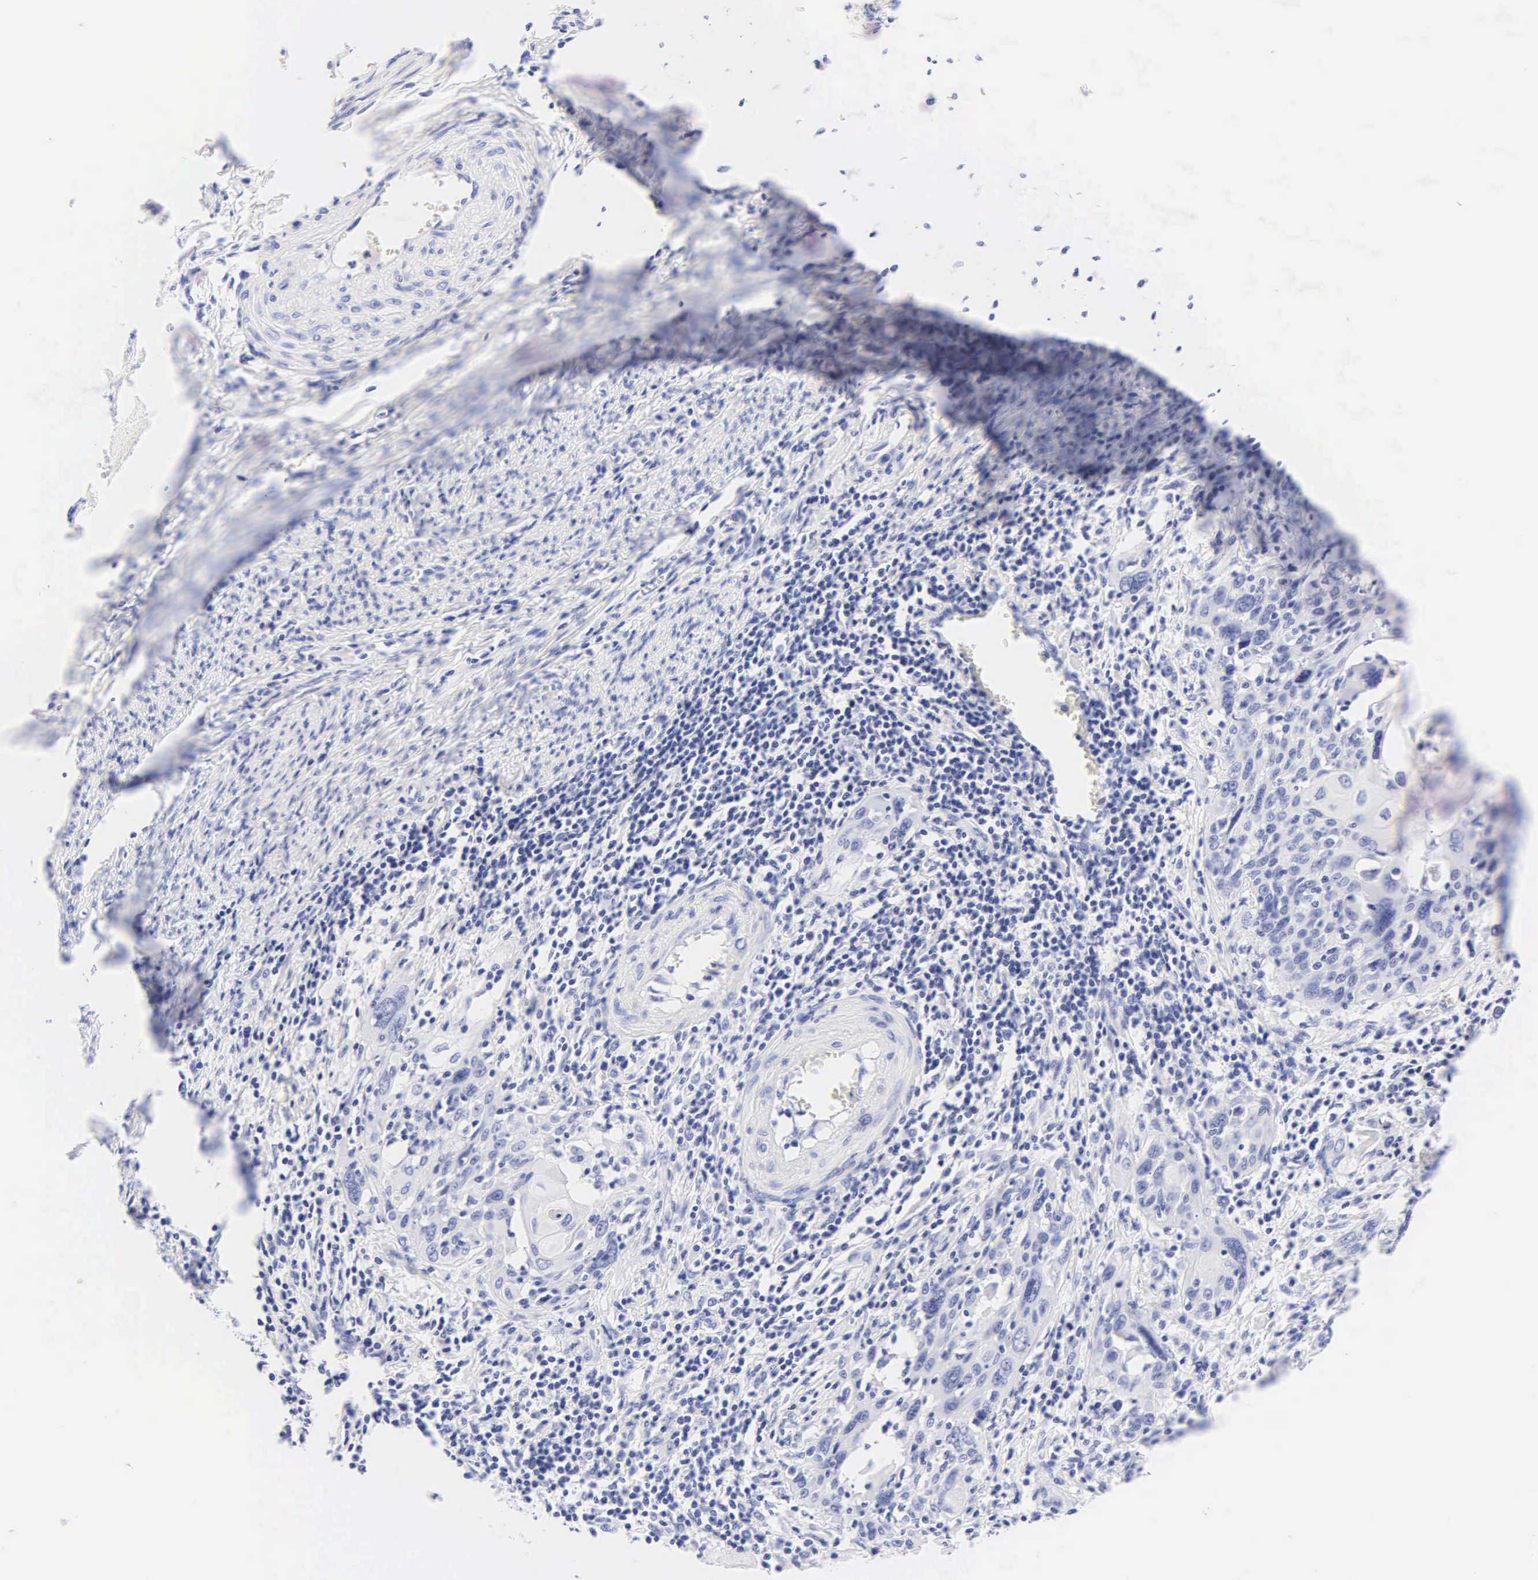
{"staining": {"intensity": "negative", "quantity": "none", "location": "none"}, "tissue": "cervical cancer", "cell_type": "Tumor cells", "image_type": "cancer", "snomed": [{"axis": "morphology", "description": "Squamous cell carcinoma, NOS"}, {"axis": "topography", "description": "Cervix"}], "caption": "A photomicrograph of squamous cell carcinoma (cervical) stained for a protein exhibits no brown staining in tumor cells.", "gene": "KRT20", "patient": {"sex": "female", "age": 54}}